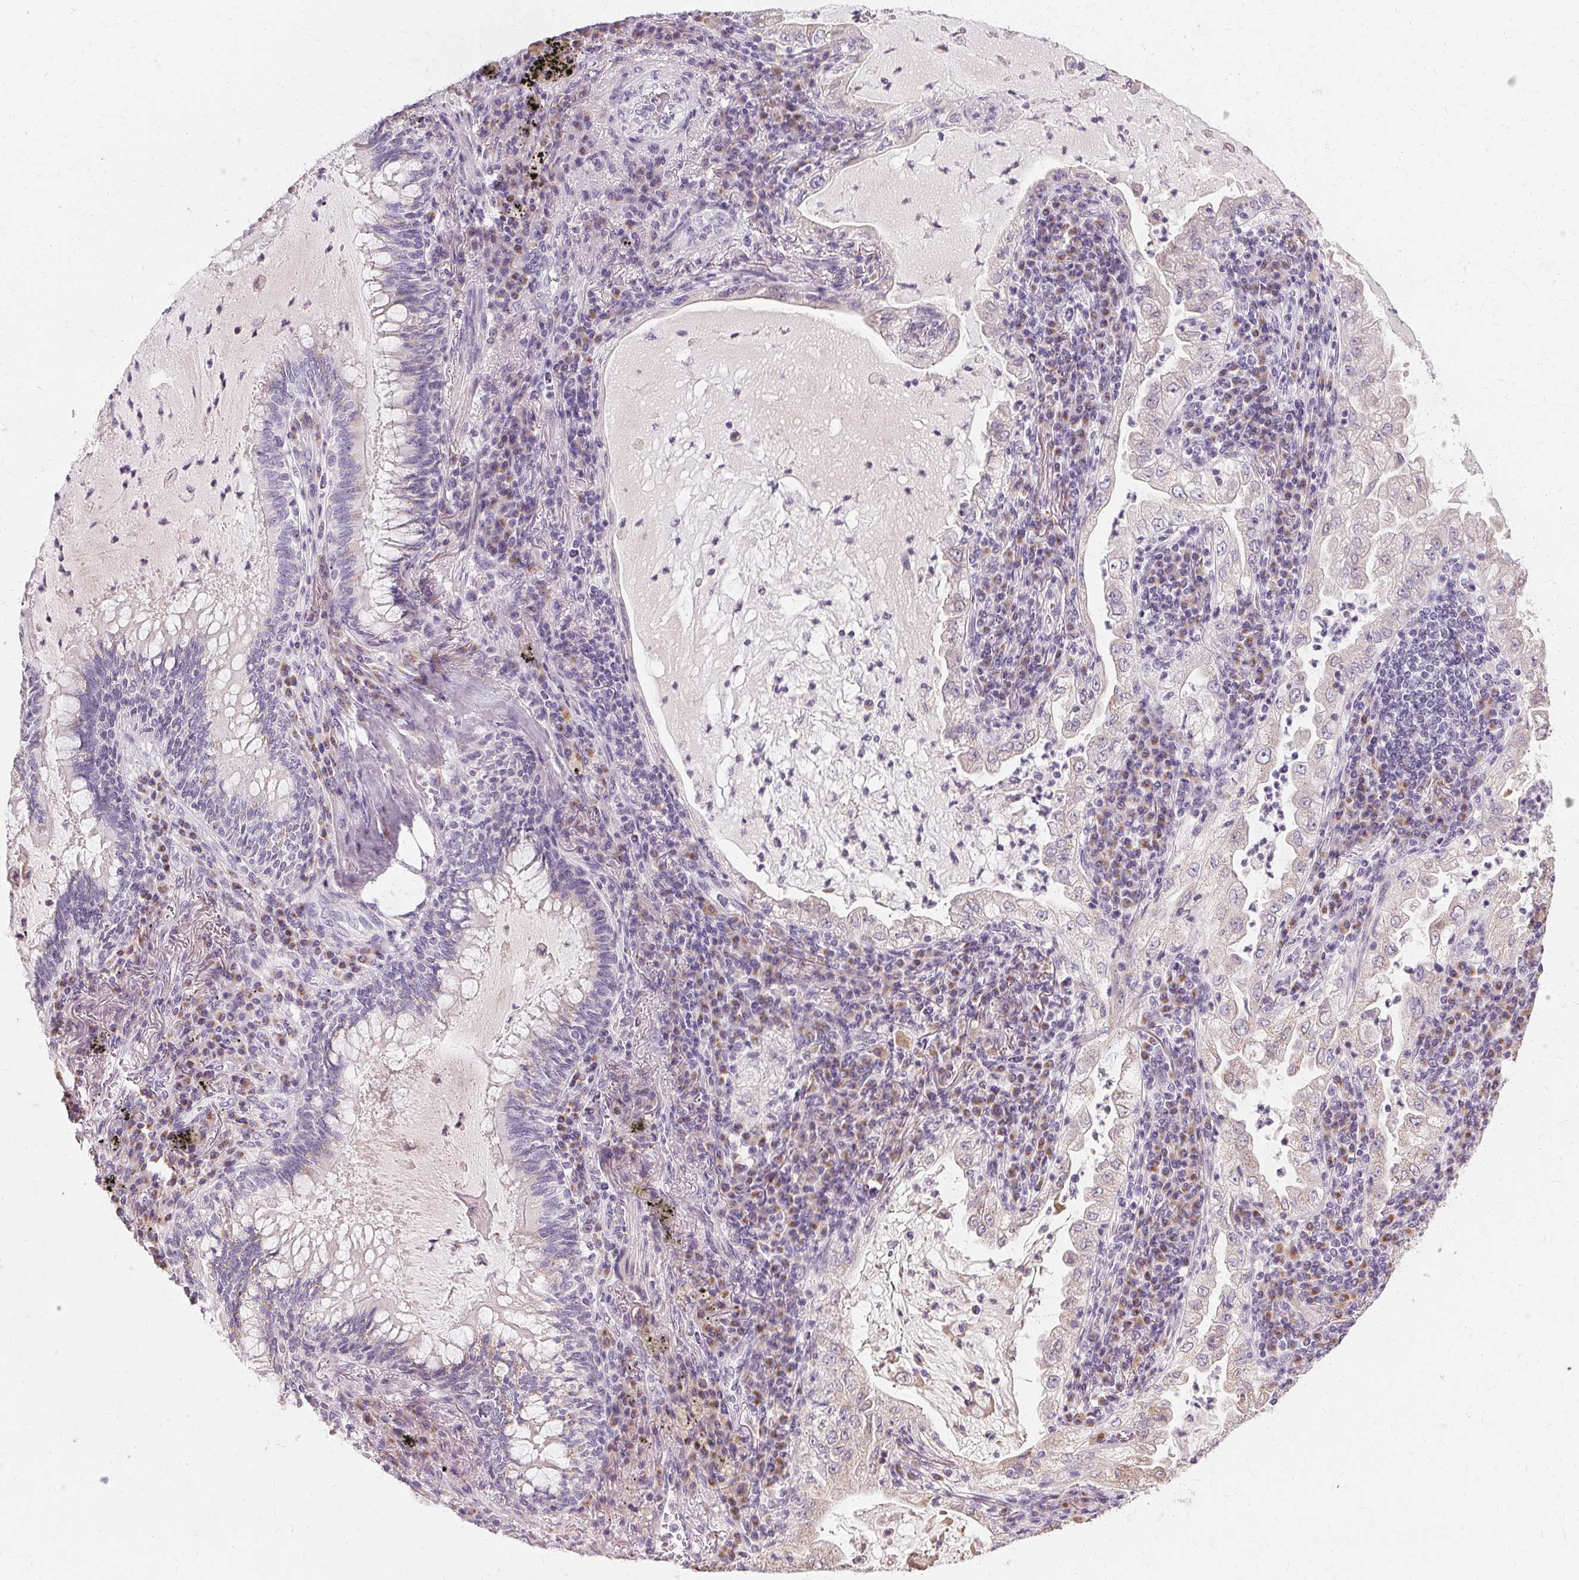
{"staining": {"intensity": "negative", "quantity": "none", "location": "none"}, "tissue": "lung cancer", "cell_type": "Tumor cells", "image_type": "cancer", "snomed": [{"axis": "morphology", "description": "Adenocarcinoma, NOS"}, {"axis": "topography", "description": "Lung"}], "caption": "Immunohistochemistry photomicrograph of neoplastic tissue: lung cancer stained with DAB (3,3'-diaminobenzidine) demonstrates no significant protein positivity in tumor cells.", "gene": "FCRL3", "patient": {"sex": "female", "age": 73}}